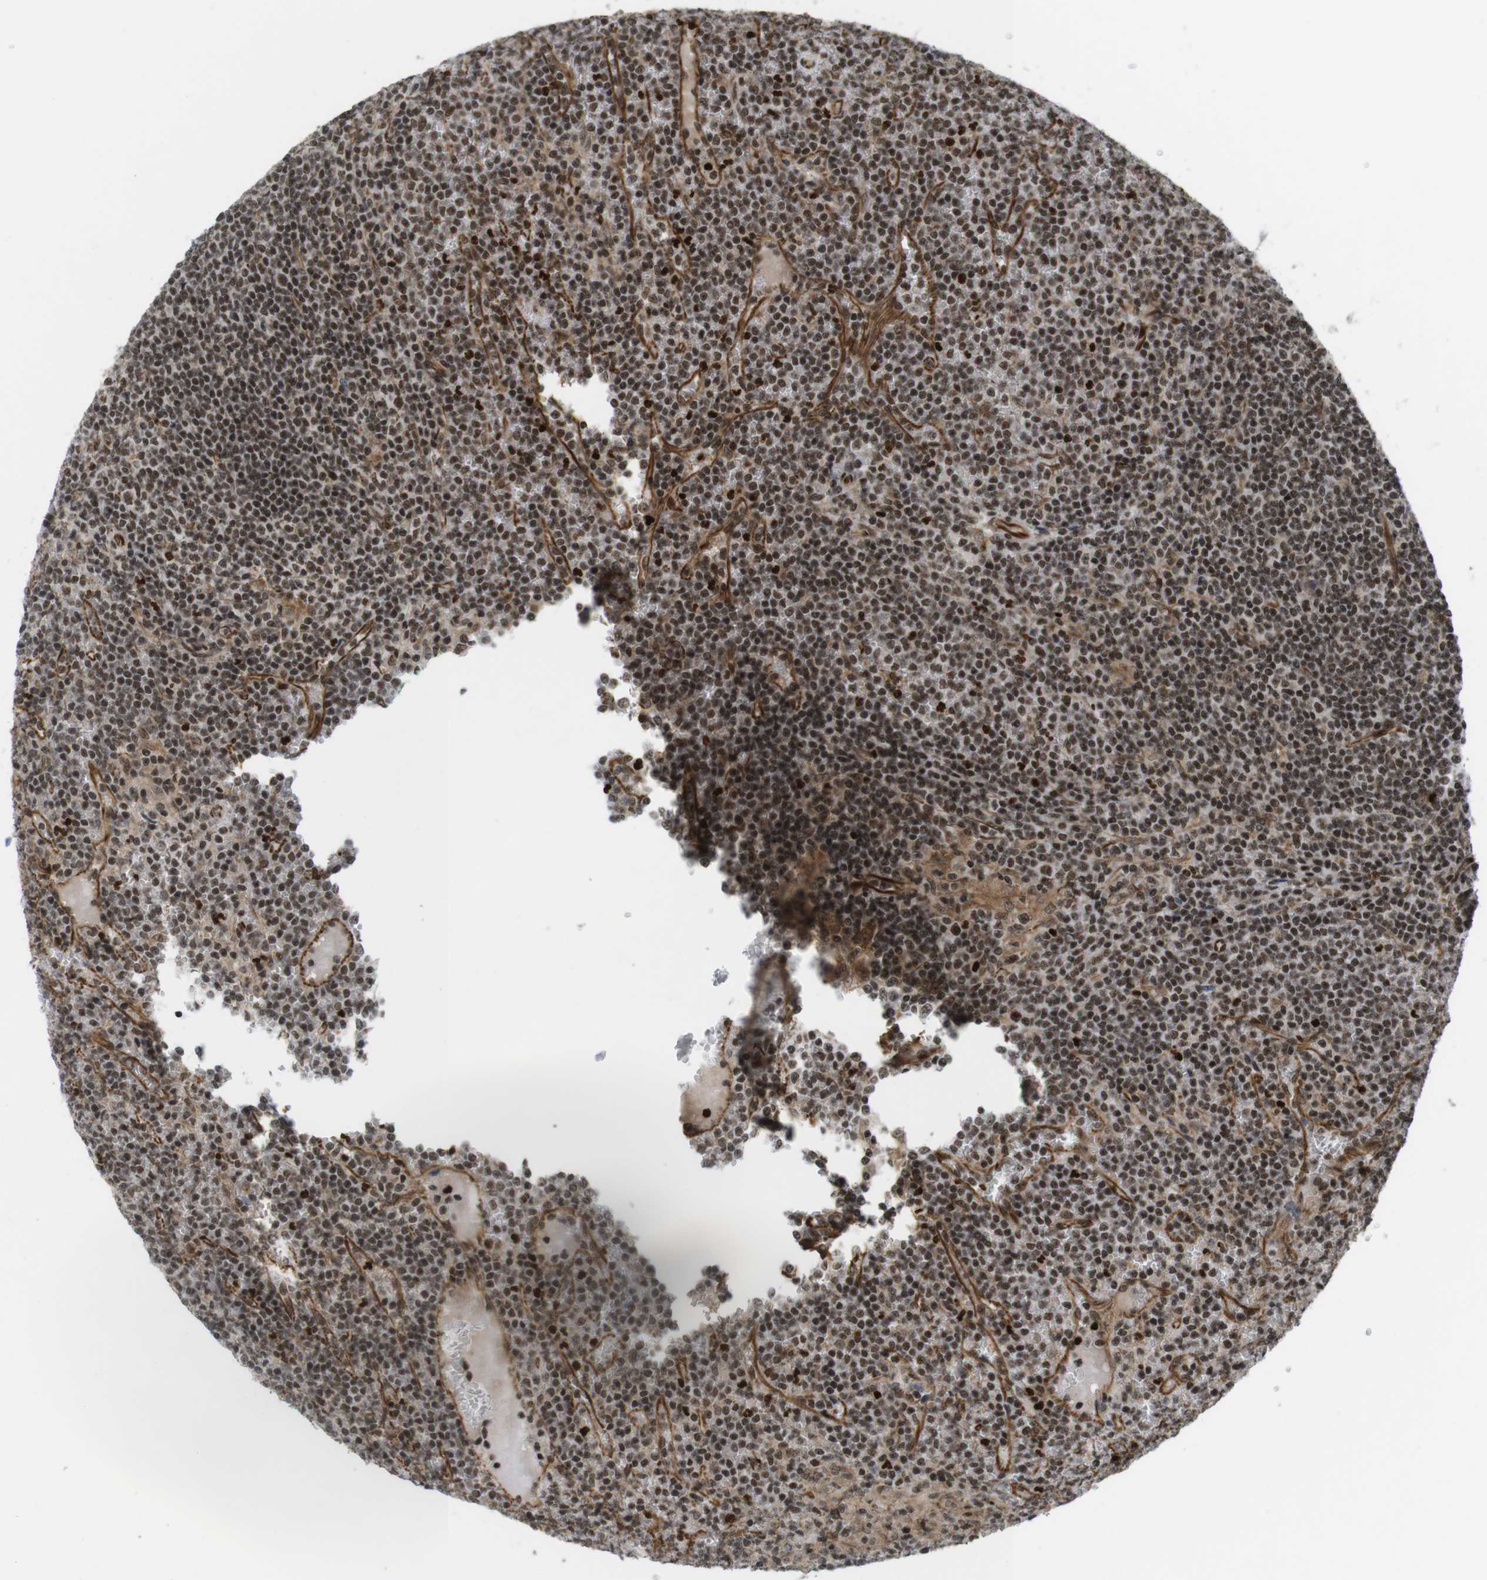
{"staining": {"intensity": "moderate", "quantity": ">75%", "location": "nuclear"}, "tissue": "lymphoma", "cell_type": "Tumor cells", "image_type": "cancer", "snomed": [{"axis": "morphology", "description": "Malignant lymphoma, non-Hodgkin's type, Low grade"}, {"axis": "topography", "description": "Spleen"}], "caption": "Lymphoma stained for a protein (brown) exhibits moderate nuclear positive expression in about >75% of tumor cells.", "gene": "SP2", "patient": {"sex": "female", "age": 19}}